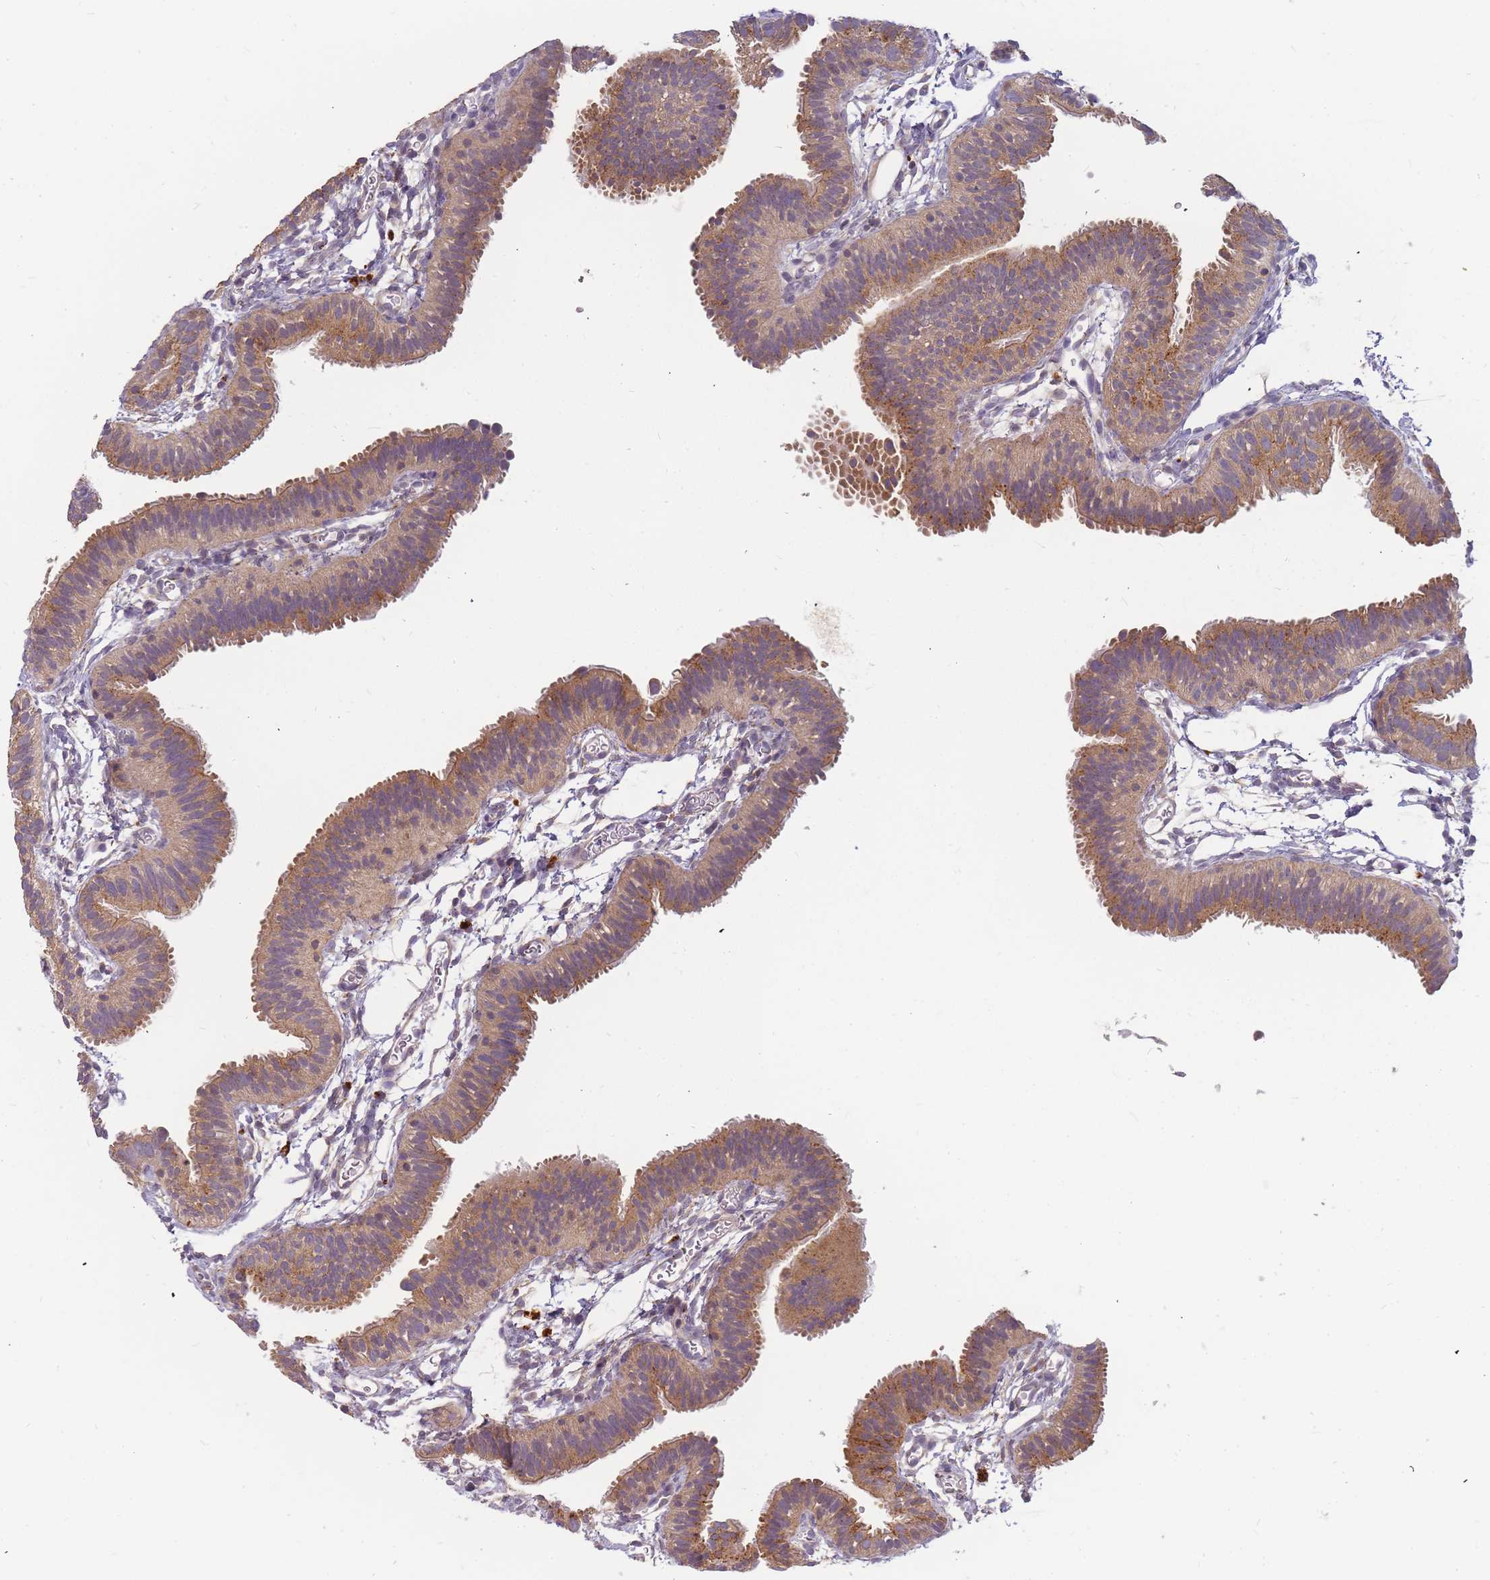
{"staining": {"intensity": "moderate", "quantity": ">75%", "location": "cytoplasmic/membranous"}, "tissue": "fallopian tube", "cell_type": "Glandular cells", "image_type": "normal", "snomed": [{"axis": "morphology", "description": "Normal tissue, NOS"}, {"axis": "topography", "description": "Fallopian tube"}], "caption": "Immunohistochemistry (IHC) histopathology image of normal fallopian tube: human fallopian tube stained using immunohistochemistry (IHC) shows medium levels of moderate protein expression localized specifically in the cytoplasmic/membranous of glandular cells, appearing as a cytoplasmic/membranous brown color.", "gene": "ATG5", "patient": {"sex": "female", "age": 35}}